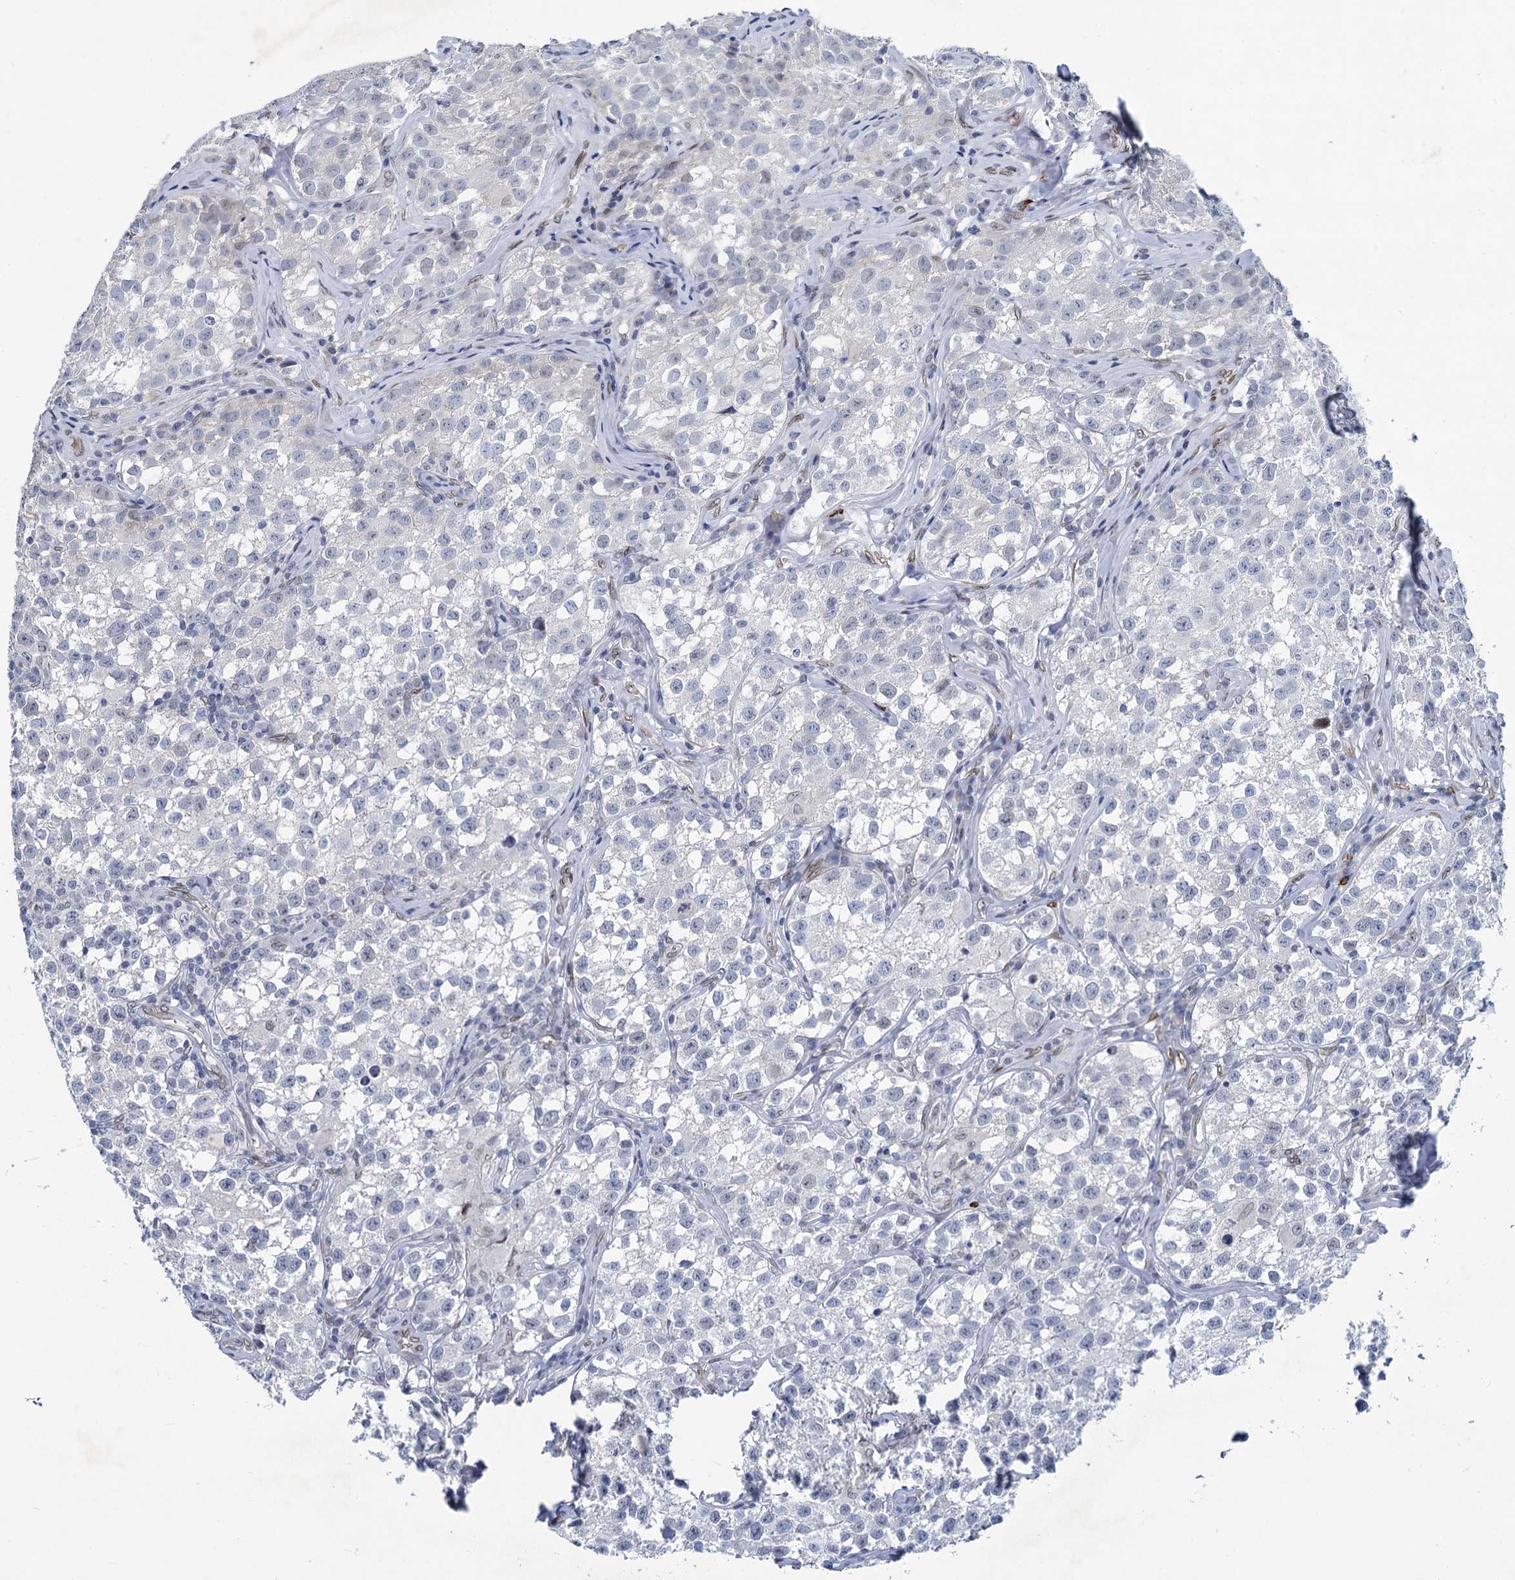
{"staining": {"intensity": "negative", "quantity": "none", "location": "none"}, "tissue": "testis cancer", "cell_type": "Tumor cells", "image_type": "cancer", "snomed": [{"axis": "morphology", "description": "Seminoma, NOS"}, {"axis": "morphology", "description": "Carcinoma, Embryonal, NOS"}, {"axis": "topography", "description": "Testis"}], "caption": "This histopathology image is of seminoma (testis) stained with IHC to label a protein in brown with the nuclei are counter-stained blue. There is no staining in tumor cells.", "gene": "PRSS35", "patient": {"sex": "male", "age": 43}}